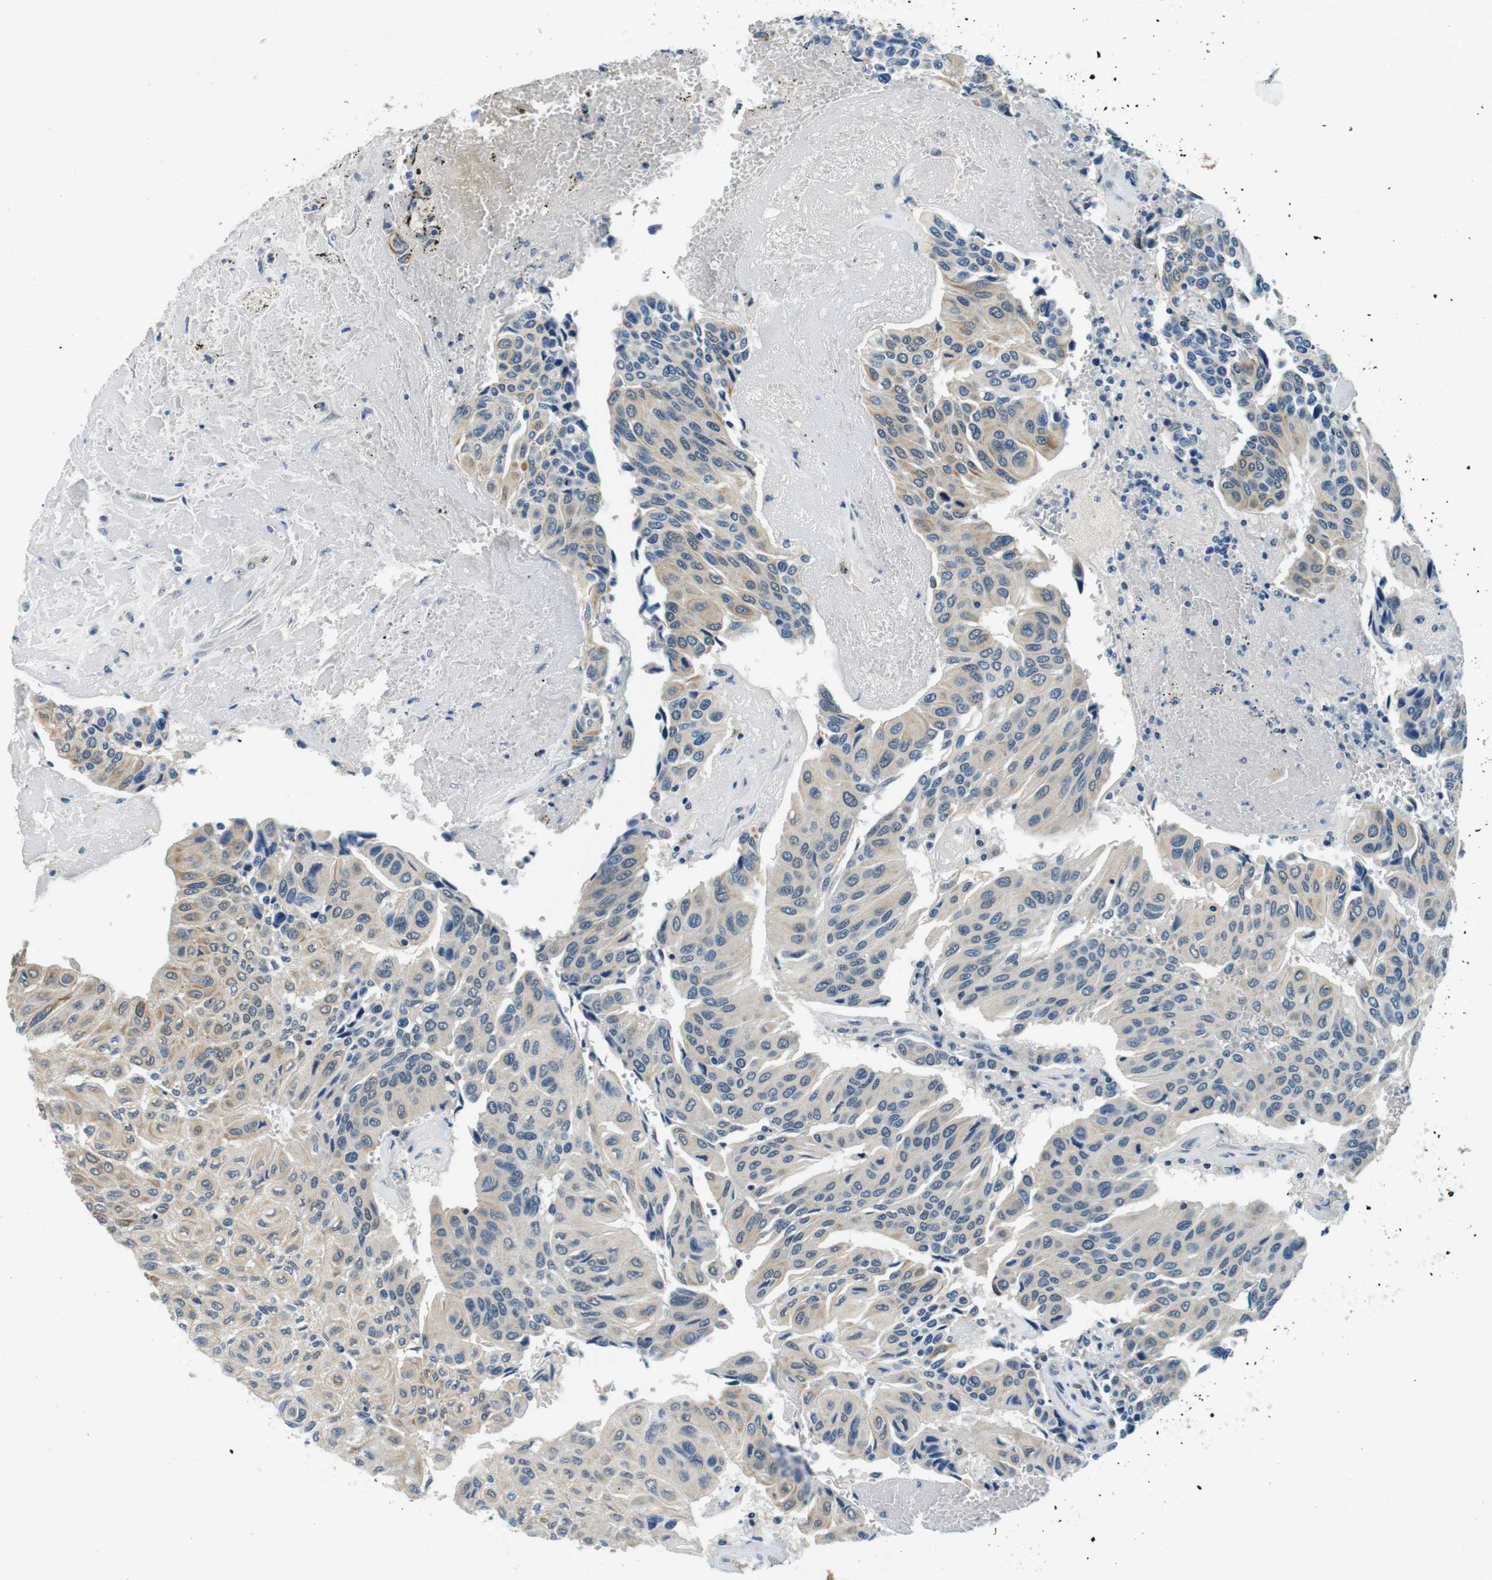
{"staining": {"intensity": "weak", "quantity": "25%-75%", "location": "cytoplasmic/membranous"}, "tissue": "urothelial cancer", "cell_type": "Tumor cells", "image_type": "cancer", "snomed": [{"axis": "morphology", "description": "Urothelial carcinoma, High grade"}, {"axis": "topography", "description": "Urinary bladder"}], "caption": "Protein analysis of urothelial carcinoma (high-grade) tissue shows weak cytoplasmic/membranous expression in about 25%-75% of tumor cells.", "gene": "DTNA", "patient": {"sex": "male", "age": 66}}